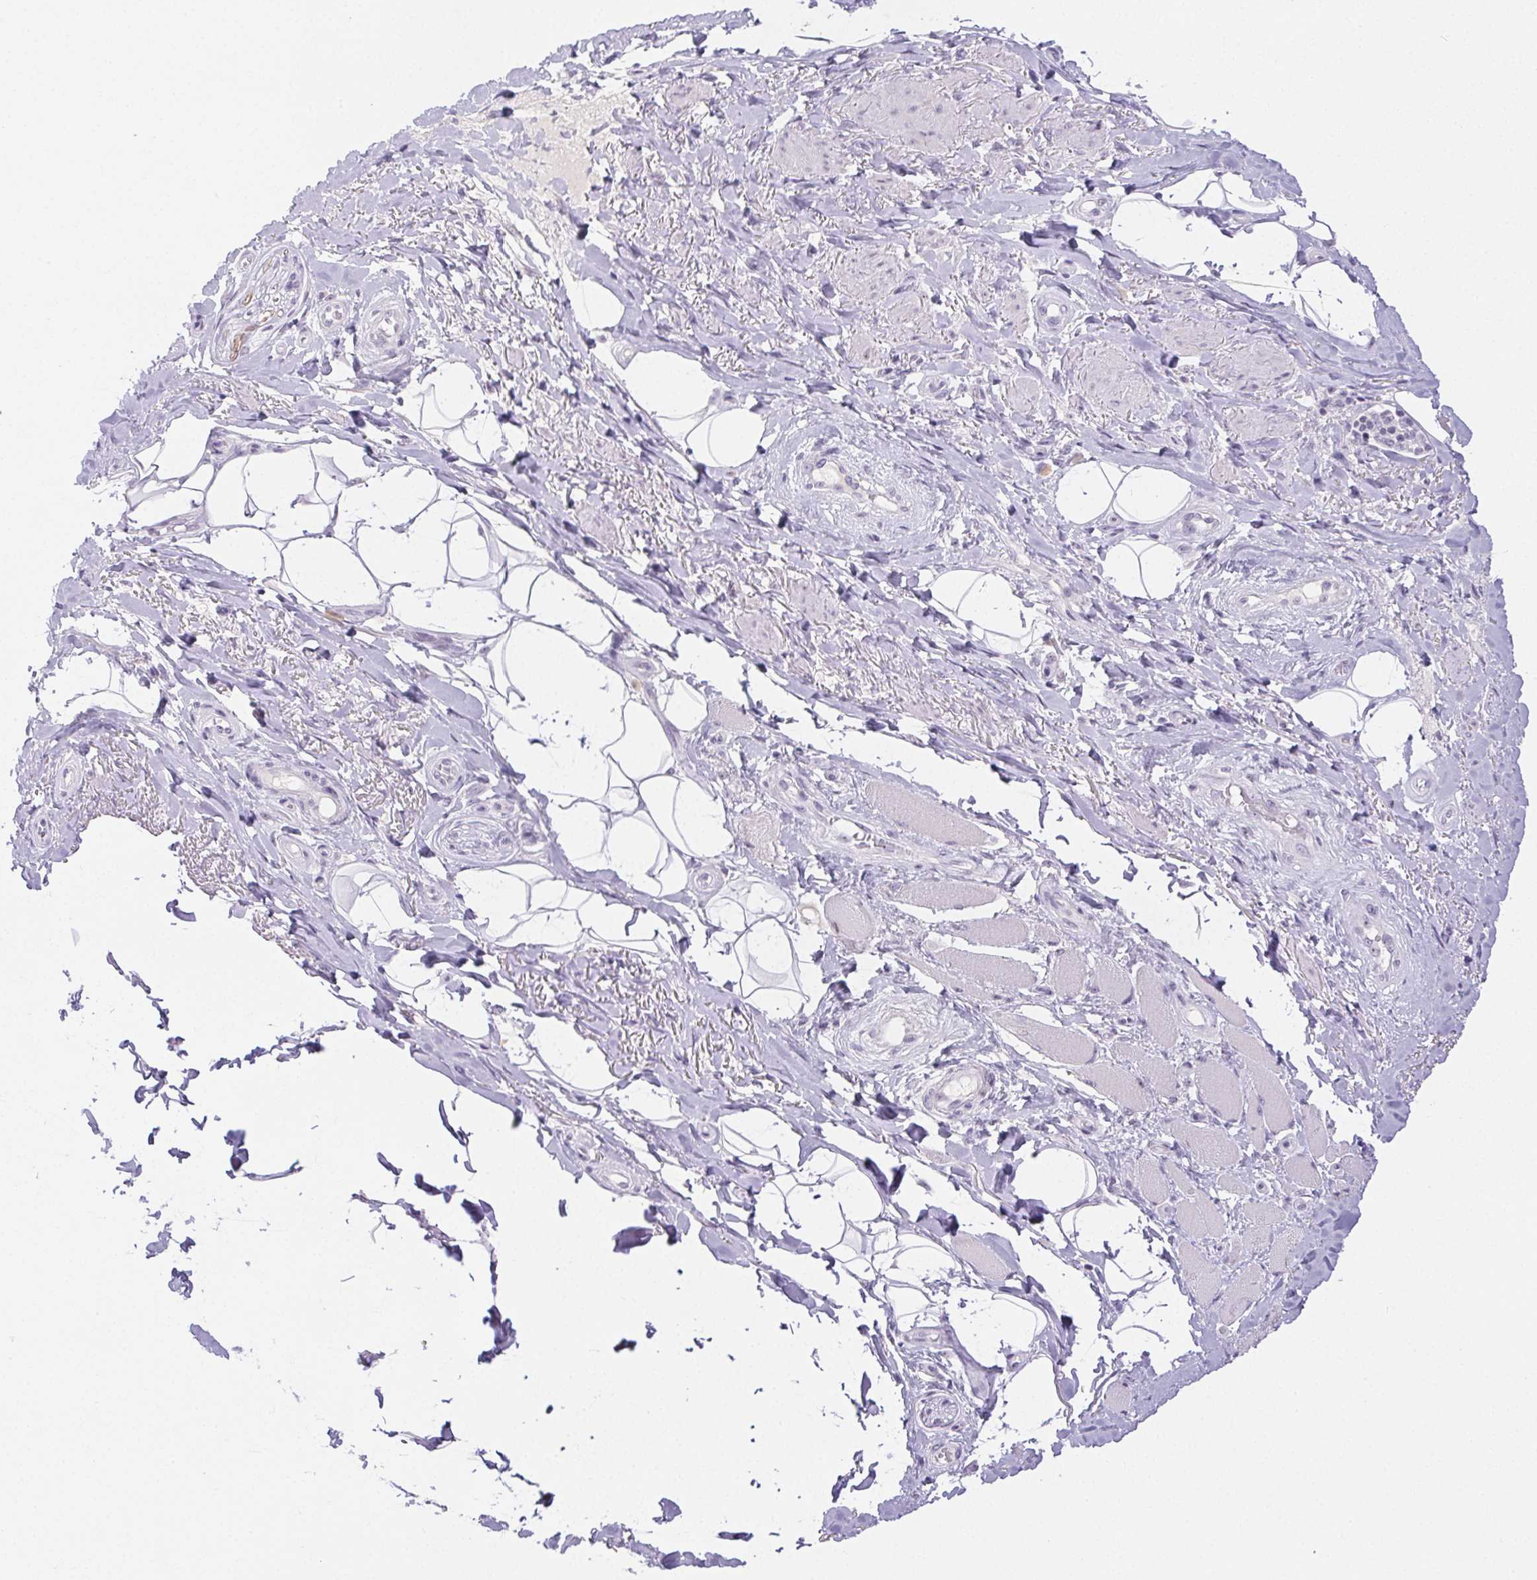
{"staining": {"intensity": "negative", "quantity": "none", "location": "none"}, "tissue": "adipose tissue", "cell_type": "Adipocytes", "image_type": "normal", "snomed": [{"axis": "morphology", "description": "Normal tissue, NOS"}, {"axis": "topography", "description": "Anal"}, {"axis": "topography", "description": "Peripheral nerve tissue"}], "caption": "Micrograph shows no protein expression in adipocytes of benign adipose tissue. (DAB immunohistochemistry (IHC) with hematoxylin counter stain).", "gene": "ST8SIA3", "patient": {"sex": "male", "age": 53}}